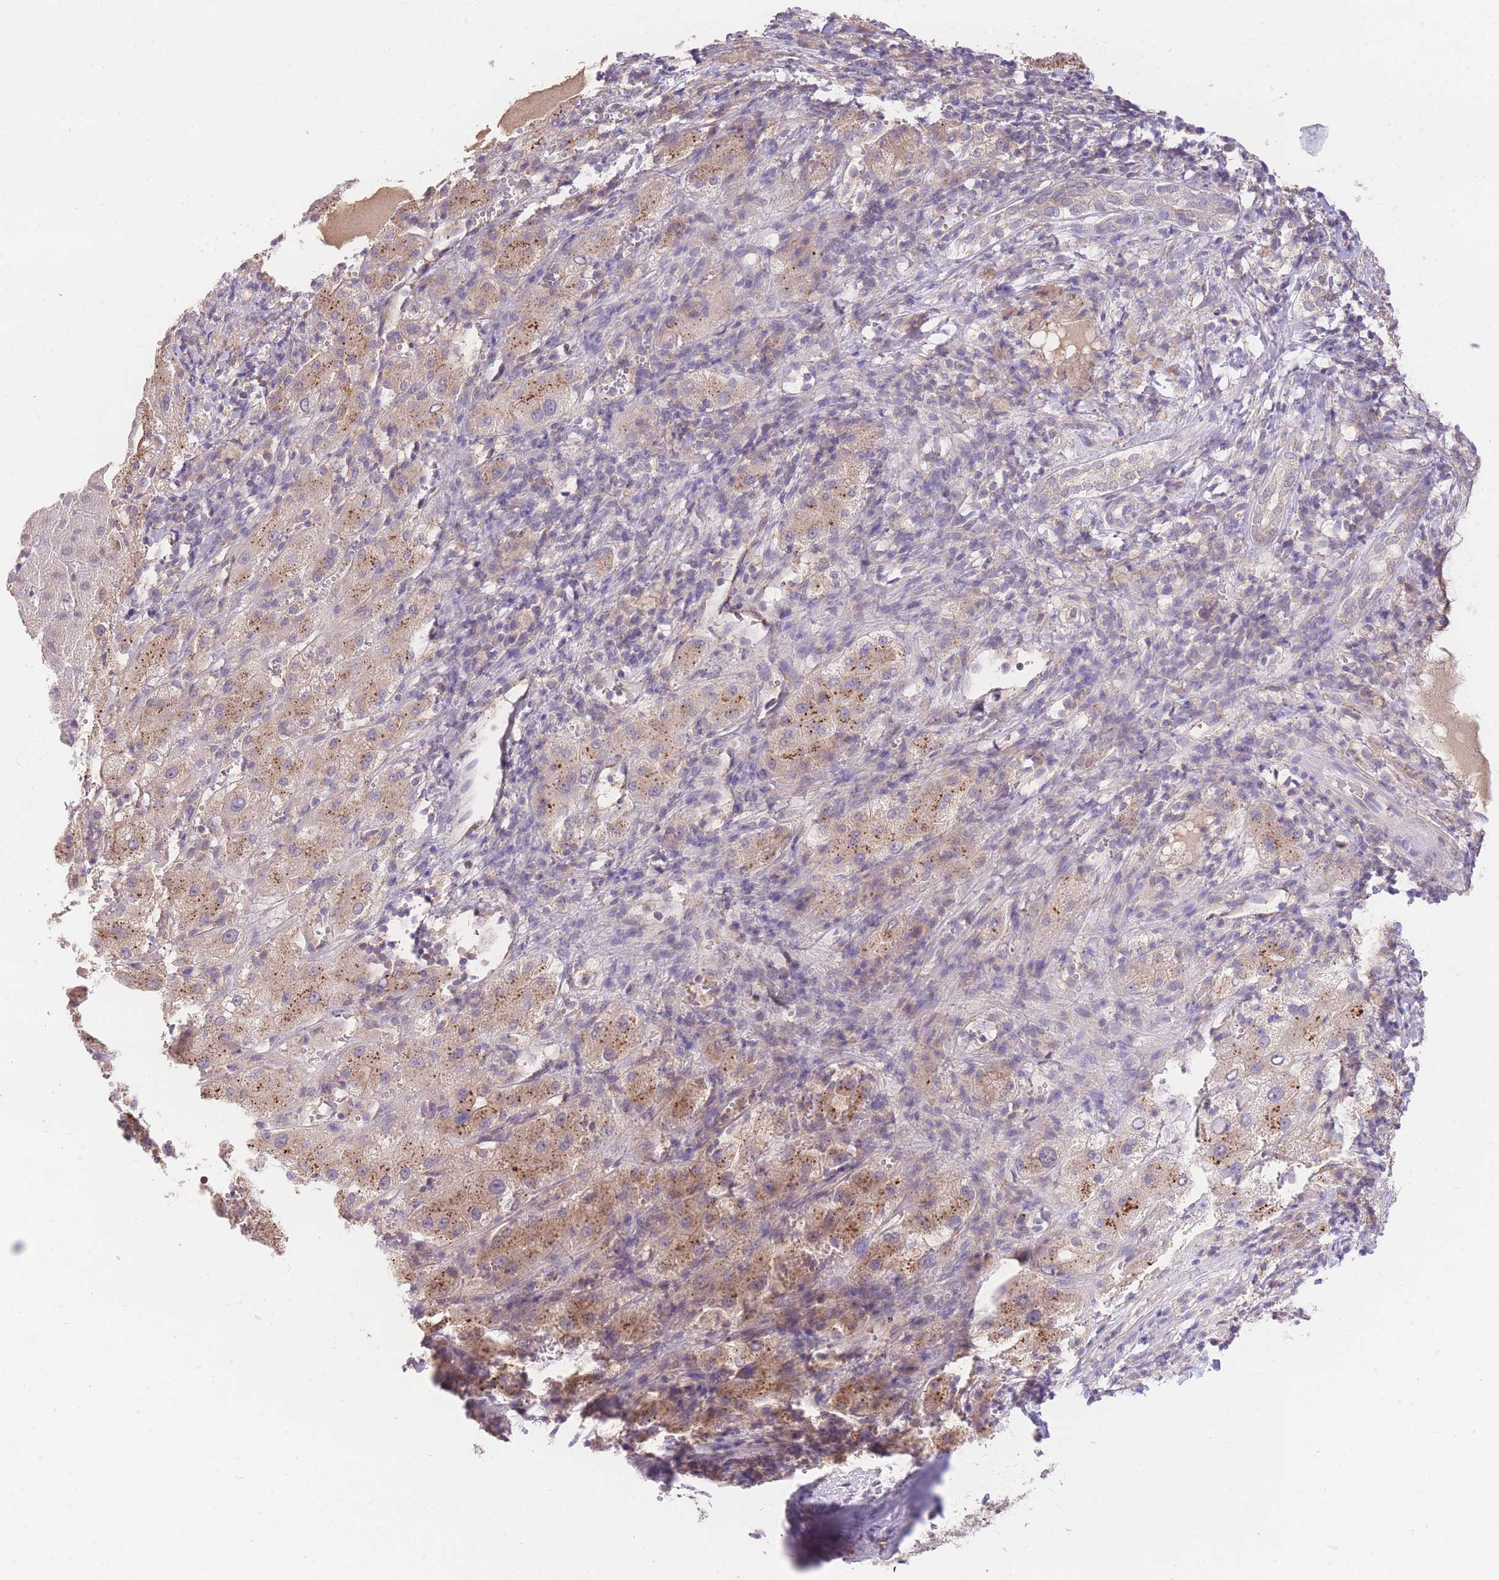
{"staining": {"intensity": "moderate", "quantity": "25%-75%", "location": "cytoplasmic/membranous"}, "tissue": "liver cancer", "cell_type": "Tumor cells", "image_type": "cancer", "snomed": [{"axis": "morphology", "description": "Carcinoma, Hepatocellular, NOS"}, {"axis": "topography", "description": "Liver"}], "caption": "Brown immunohistochemical staining in hepatocellular carcinoma (liver) reveals moderate cytoplasmic/membranous expression in about 25%-75% of tumor cells.", "gene": "UBXN7", "patient": {"sex": "female", "age": 58}}